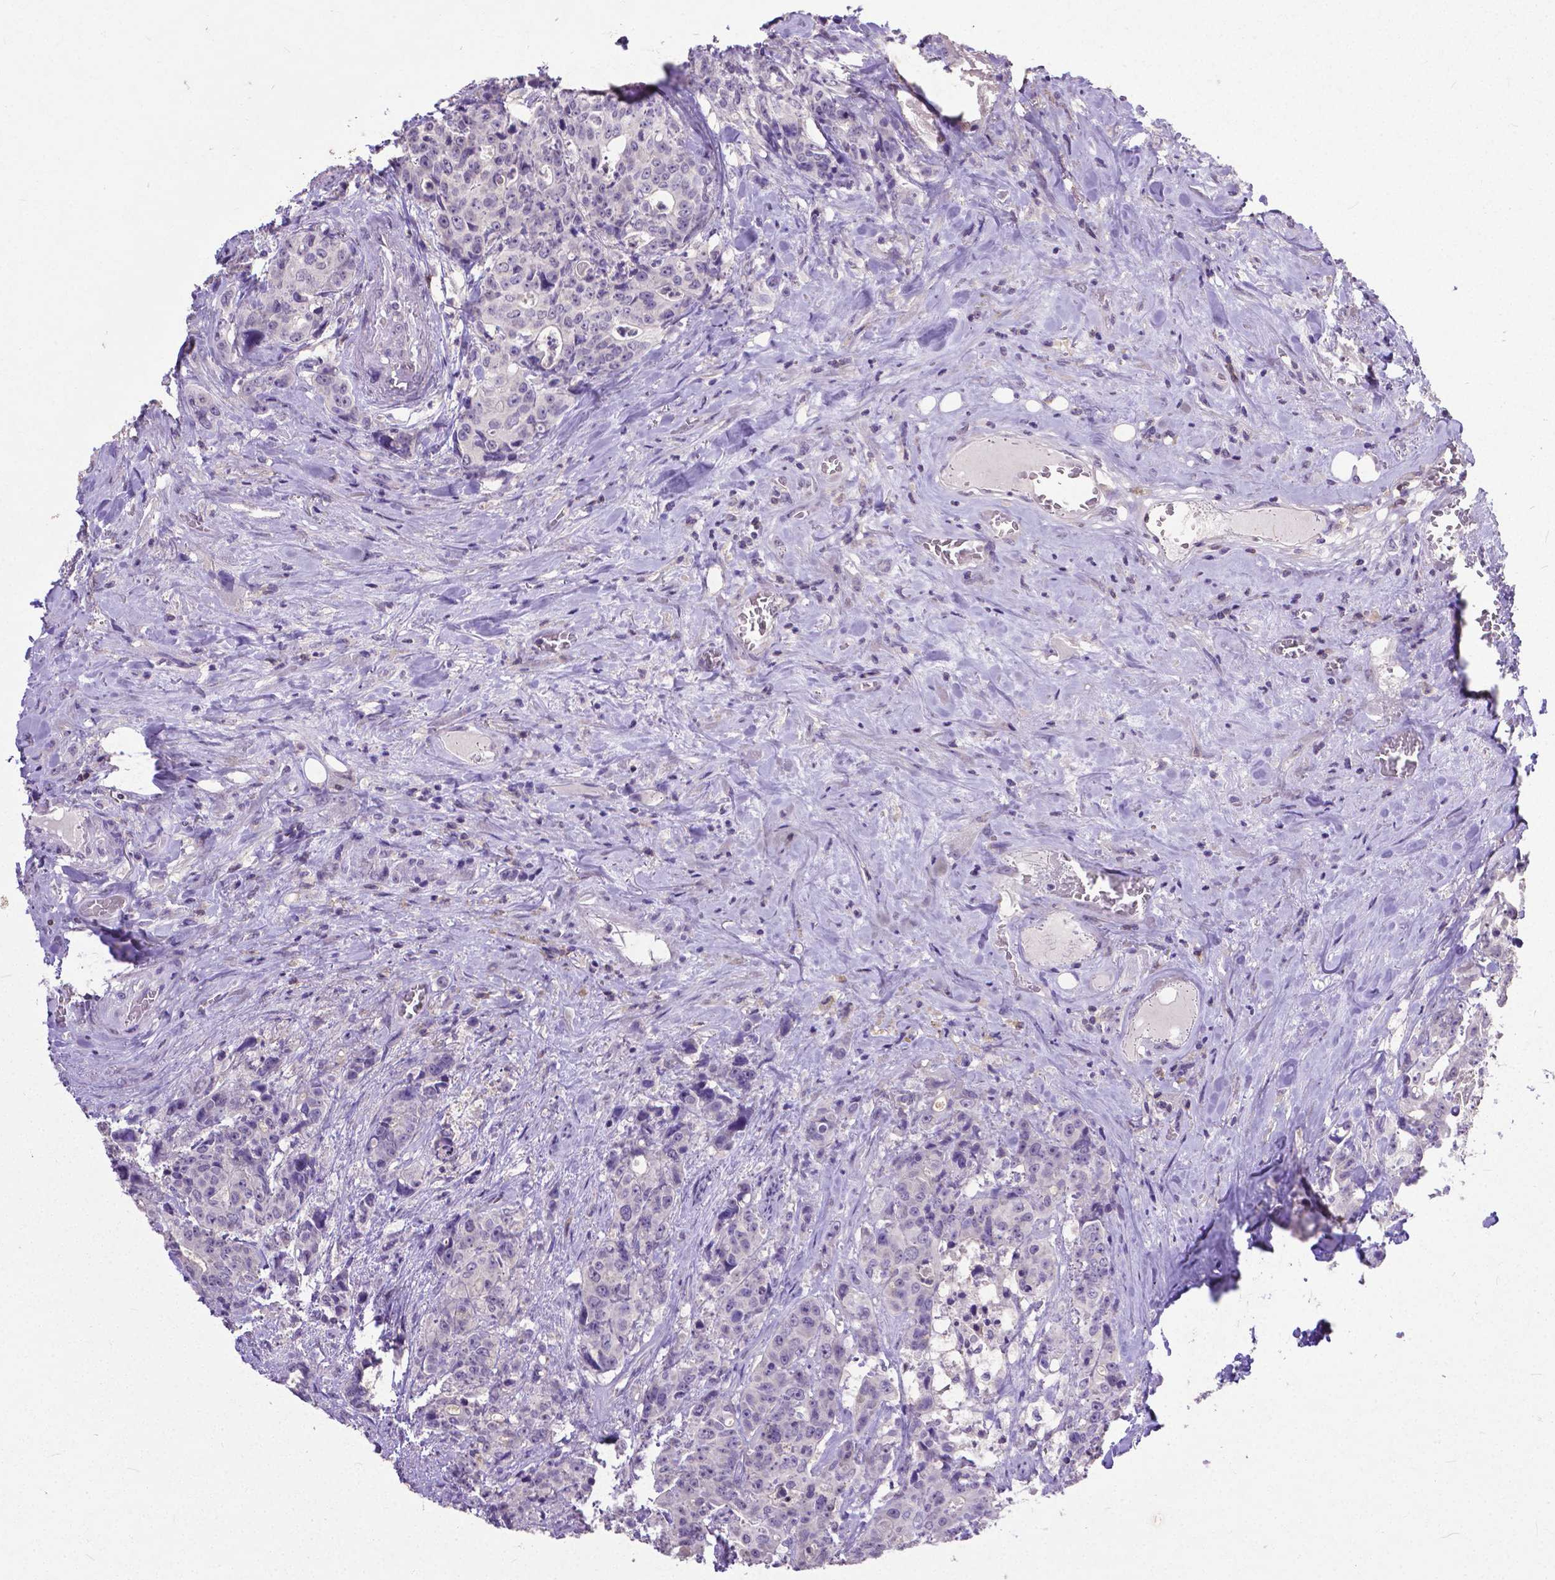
{"staining": {"intensity": "negative", "quantity": "none", "location": "none"}, "tissue": "colorectal cancer", "cell_type": "Tumor cells", "image_type": "cancer", "snomed": [{"axis": "morphology", "description": "Adenocarcinoma, NOS"}, {"axis": "topography", "description": "Rectum"}], "caption": "Immunohistochemistry (IHC) photomicrograph of neoplastic tissue: human colorectal cancer stained with DAB shows no significant protein positivity in tumor cells.", "gene": "CD4", "patient": {"sex": "female", "age": 62}}